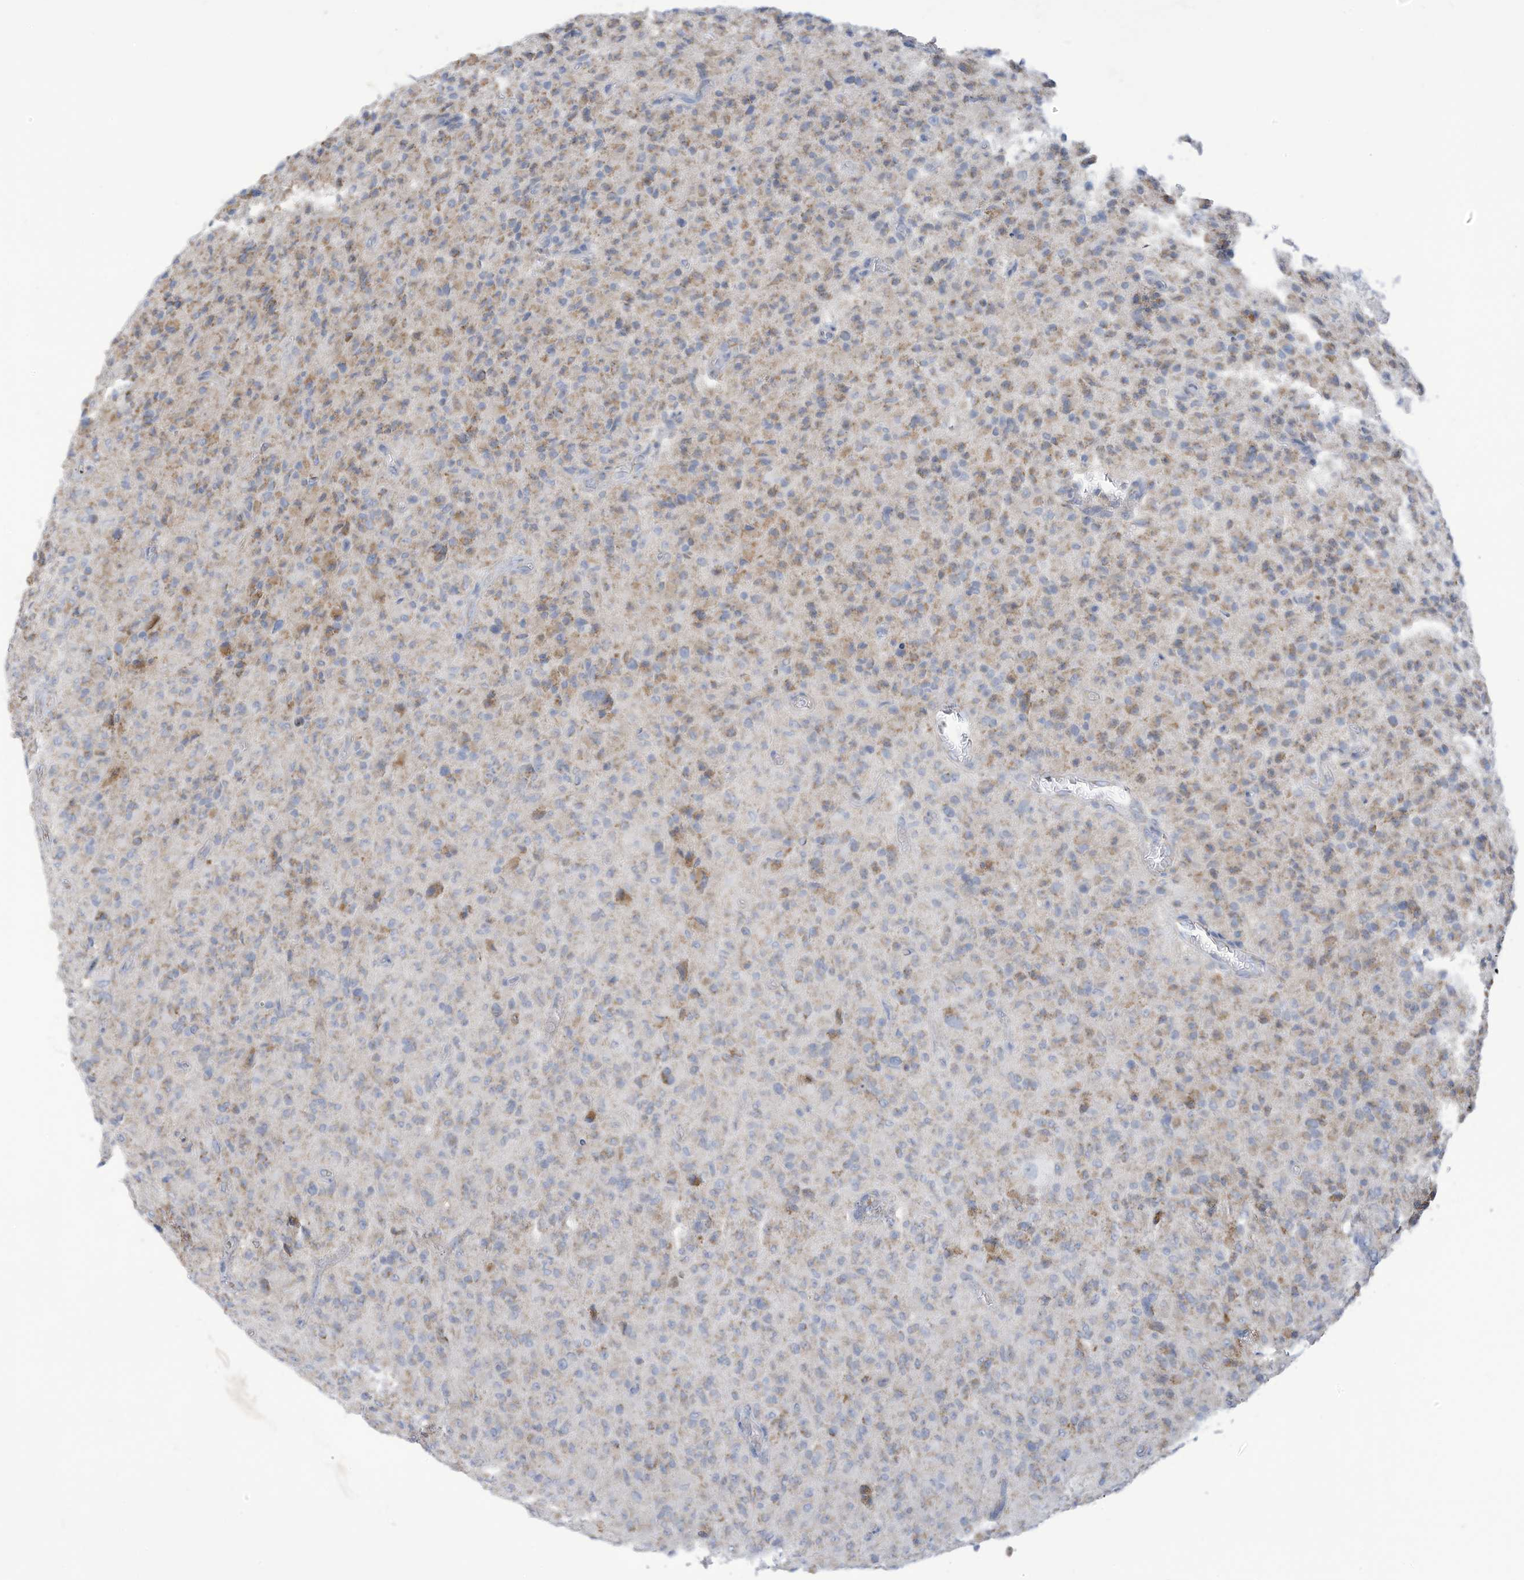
{"staining": {"intensity": "weak", "quantity": "<25%", "location": "cytoplasmic/membranous"}, "tissue": "glioma", "cell_type": "Tumor cells", "image_type": "cancer", "snomed": [{"axis": "morphology", "description": "Glioma, malignant, High grade"}, {"axis": "topography", "description": "Brain"}], "caption": "A photomicrograph of malignant high-grade glioma stained for a protein shows no brown staining in tumor cells.", "gene": "NLN", "patient": {"sex": "female", "age": 57}}